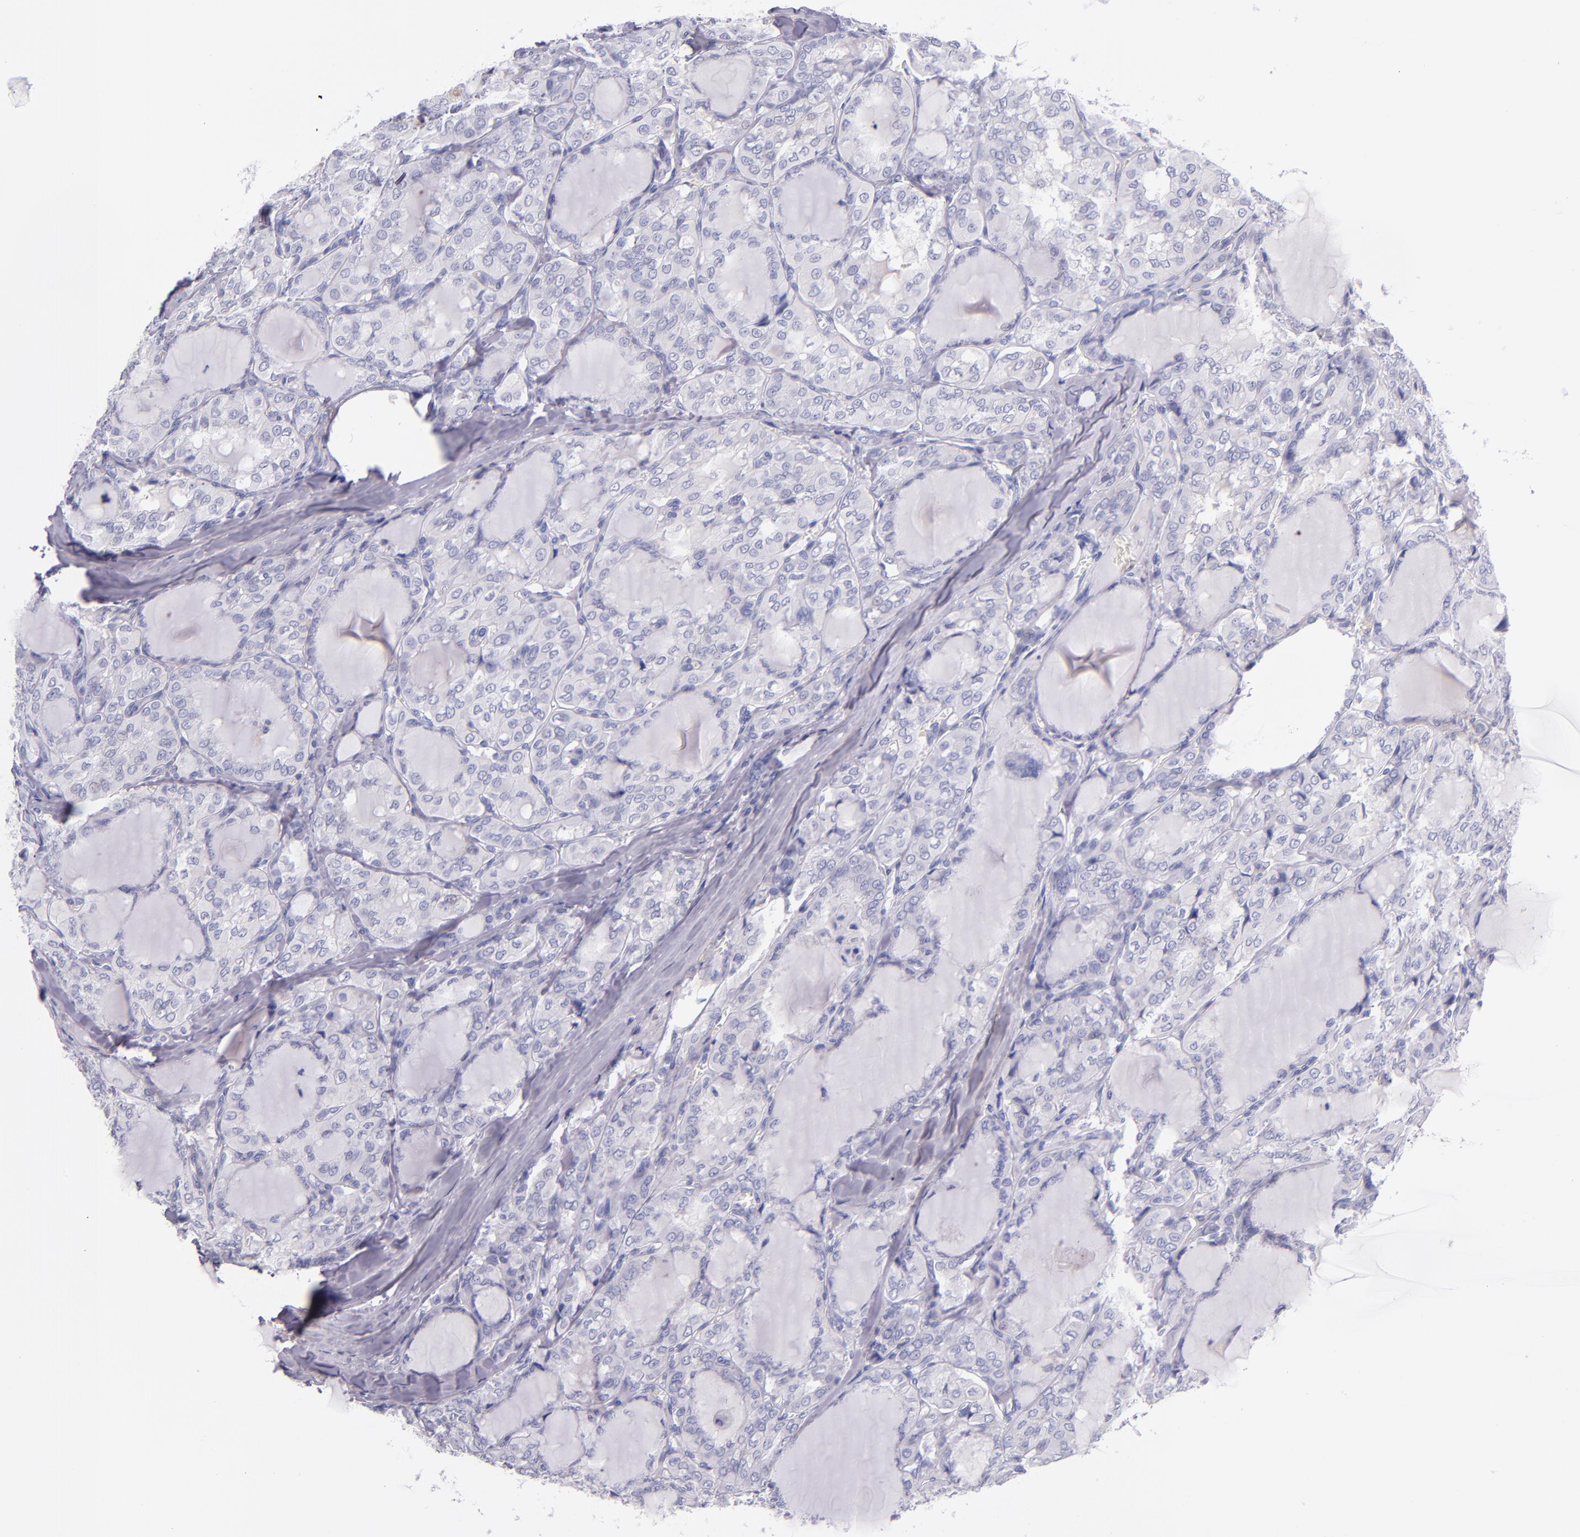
{"staining": {"intensity": "negative", "quantity": "none", "location": "none"}, "tissue": "thyroid cancer", "cell_type": "Tumor cells", "image_type": "cancer", "snomed": [{"axis": "morphology", "description": "Papillary adenocarcinoma, NOS"}, {"axis": "topography", "description": "Thyroid gland"}], "caption": "Histopathology image shows no protein expression in tumor cells of papillary adenocarcinoma (thyroid) tissue.", "gene": "IRF4", "patient": {"sex": "male", "age": 20}}